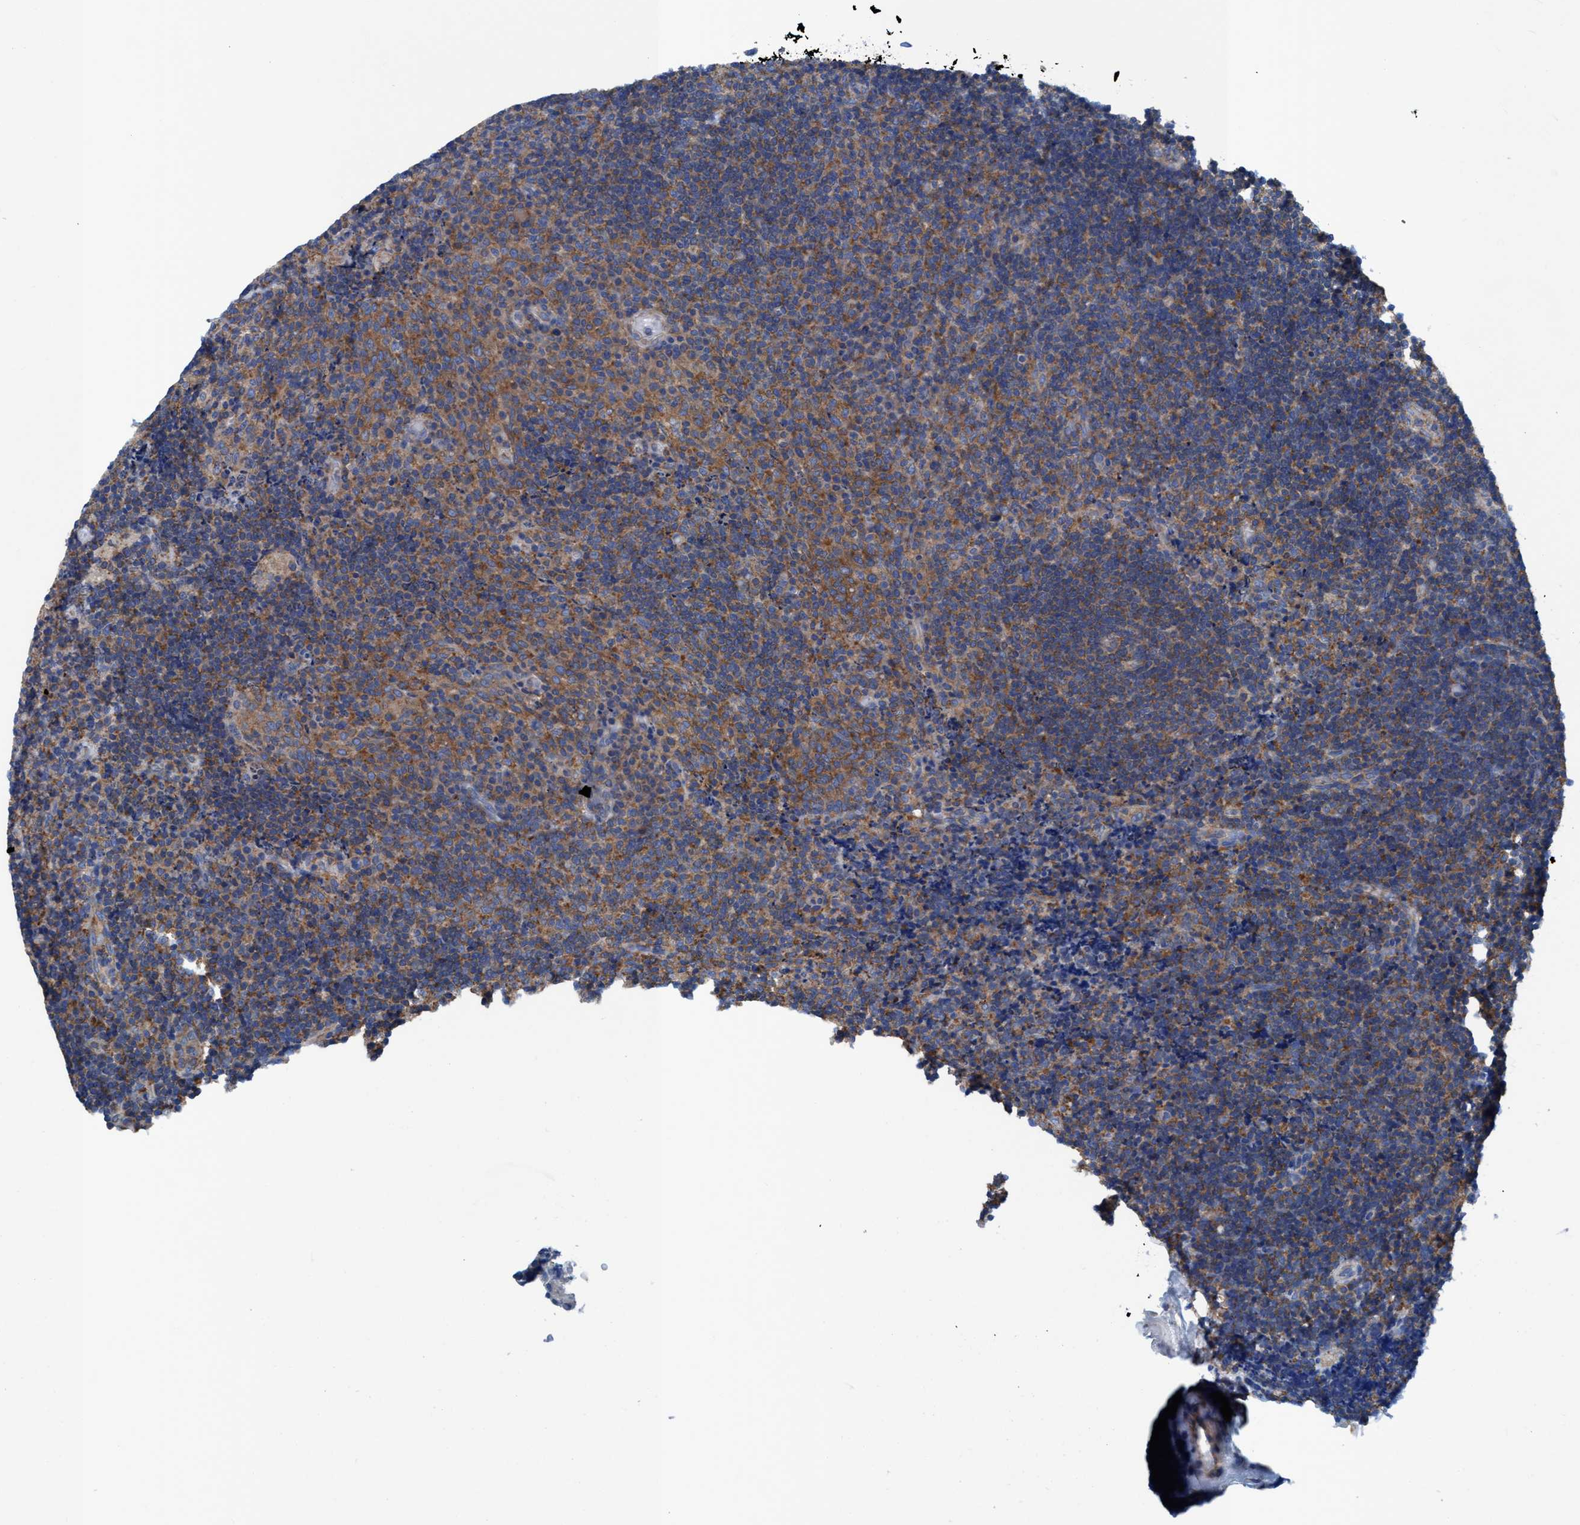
{"staining": {"intensity": "moderate", "quantity": "25%-75%", "location": "cytoplasmic/membranous"}, "tissue": "lymphoma", "cell_type": "Tumor cells", "image_type": "cancer", "snomed": [{"axis": "morphology", "description": "Malignant lymphoma, non-Hodgkin's type, High grade"}, {"axis": "topography", "description": "Tonsil"}], "caption": "Immunohistochemical staining of human high-grade malignant lymphoma, non-Hodgkin's type shows medium levels of moderate cytoplasmic/membranous protein staining in about 25%-75% of tumor cells.", "gene": "NMT1", "patient": {"sex": "female", "age": 36}}